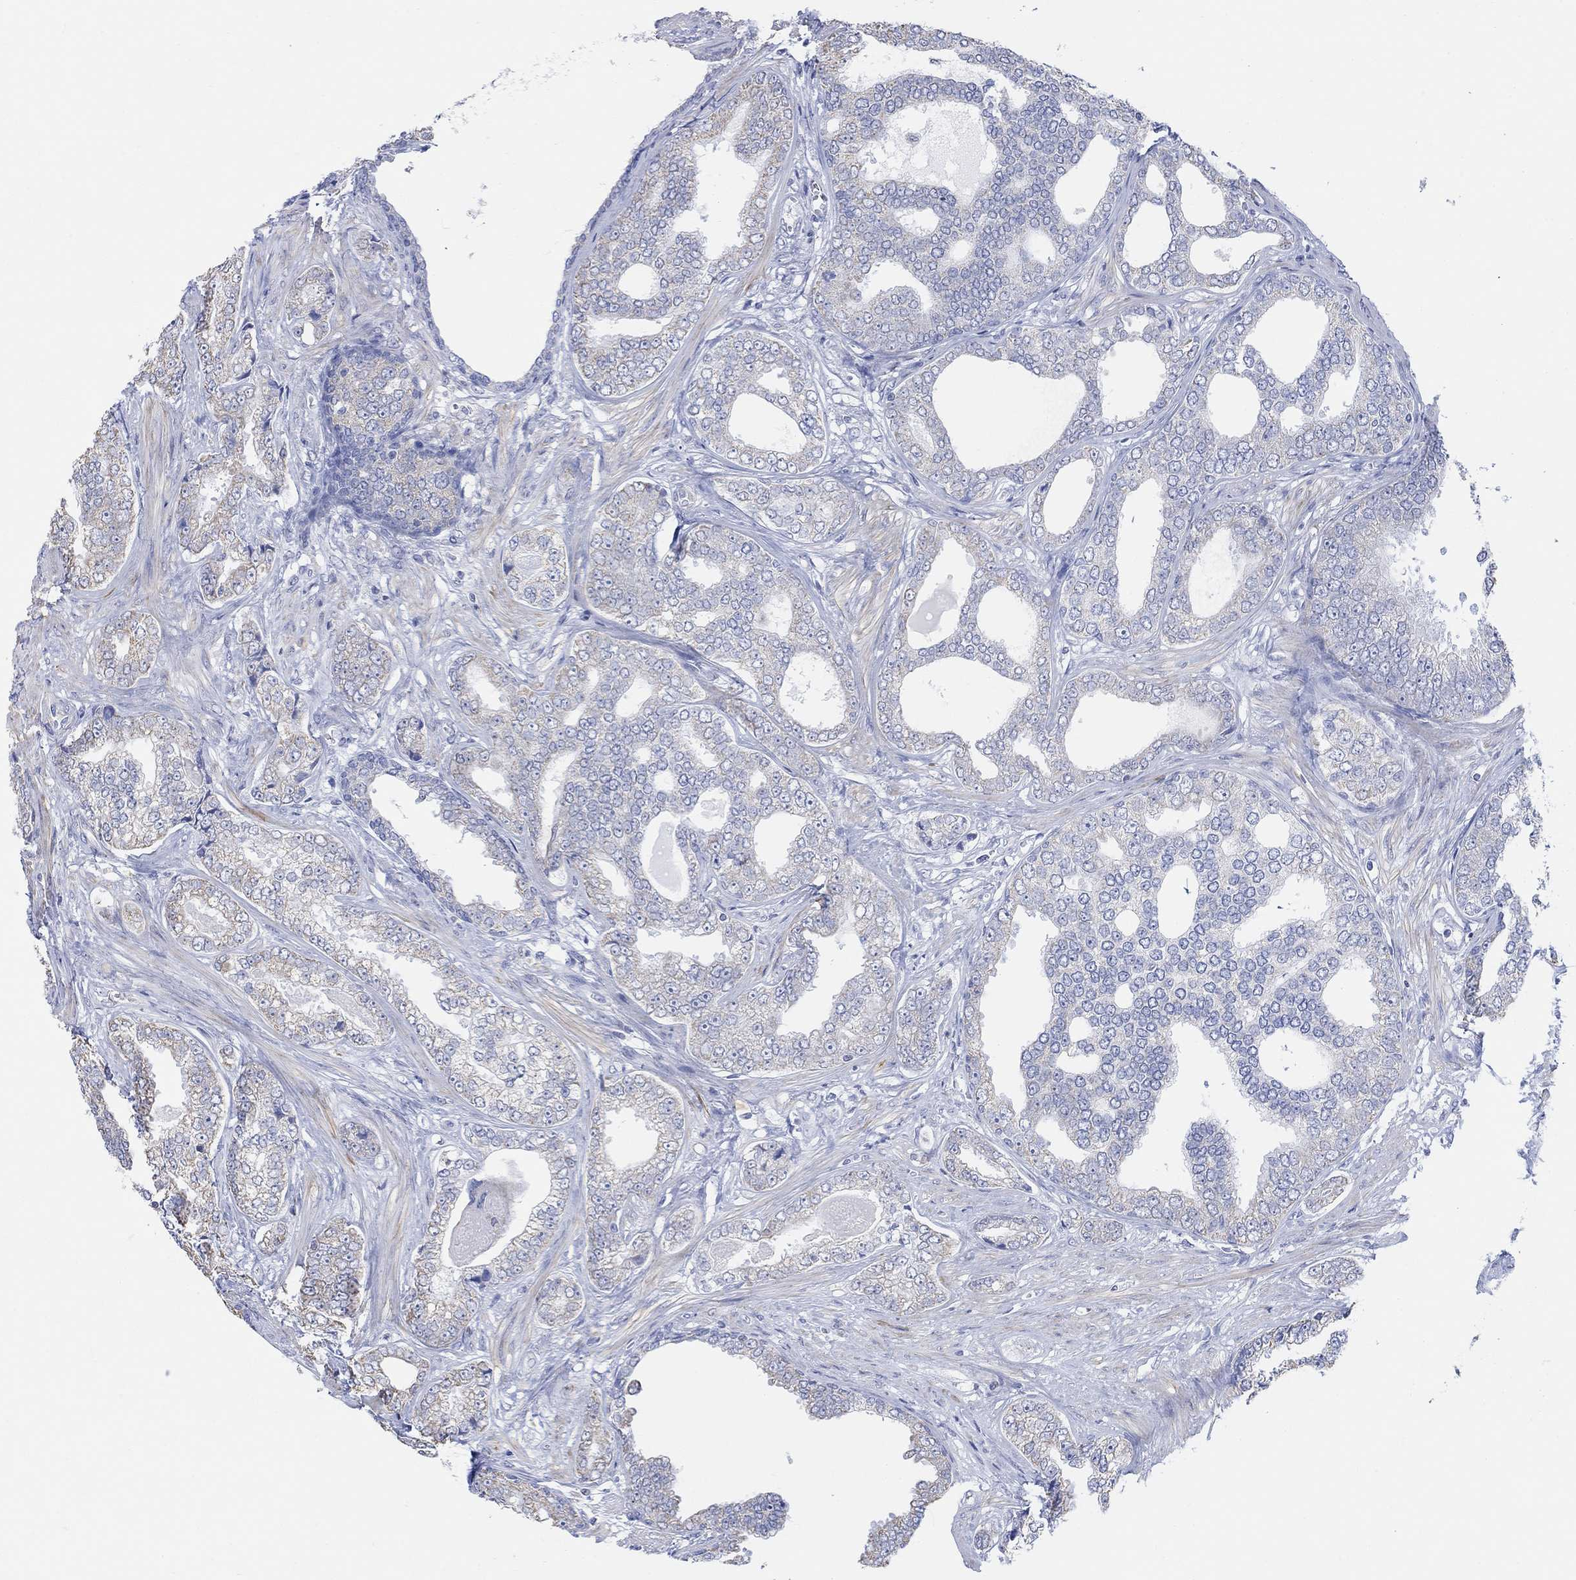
{"staining": {"intensity": "negative", "quantity": "none", "location": "none"}, "tissue": "prostate cancer", "cell_type": "Tumor cells", "image_type": "cancer", "snomed": [{"axis": "morphology", "description": "Adenocarcinoma, NOS"}, {"axis": "topography", "description": "Prostate"}], "caption": "Immunohistochemical staining of prostate adenocarcinoma demonstrates no significant staining in tumor cells.", "gene": "SYT12", "patient": {"sex": "male", "age": 67}}